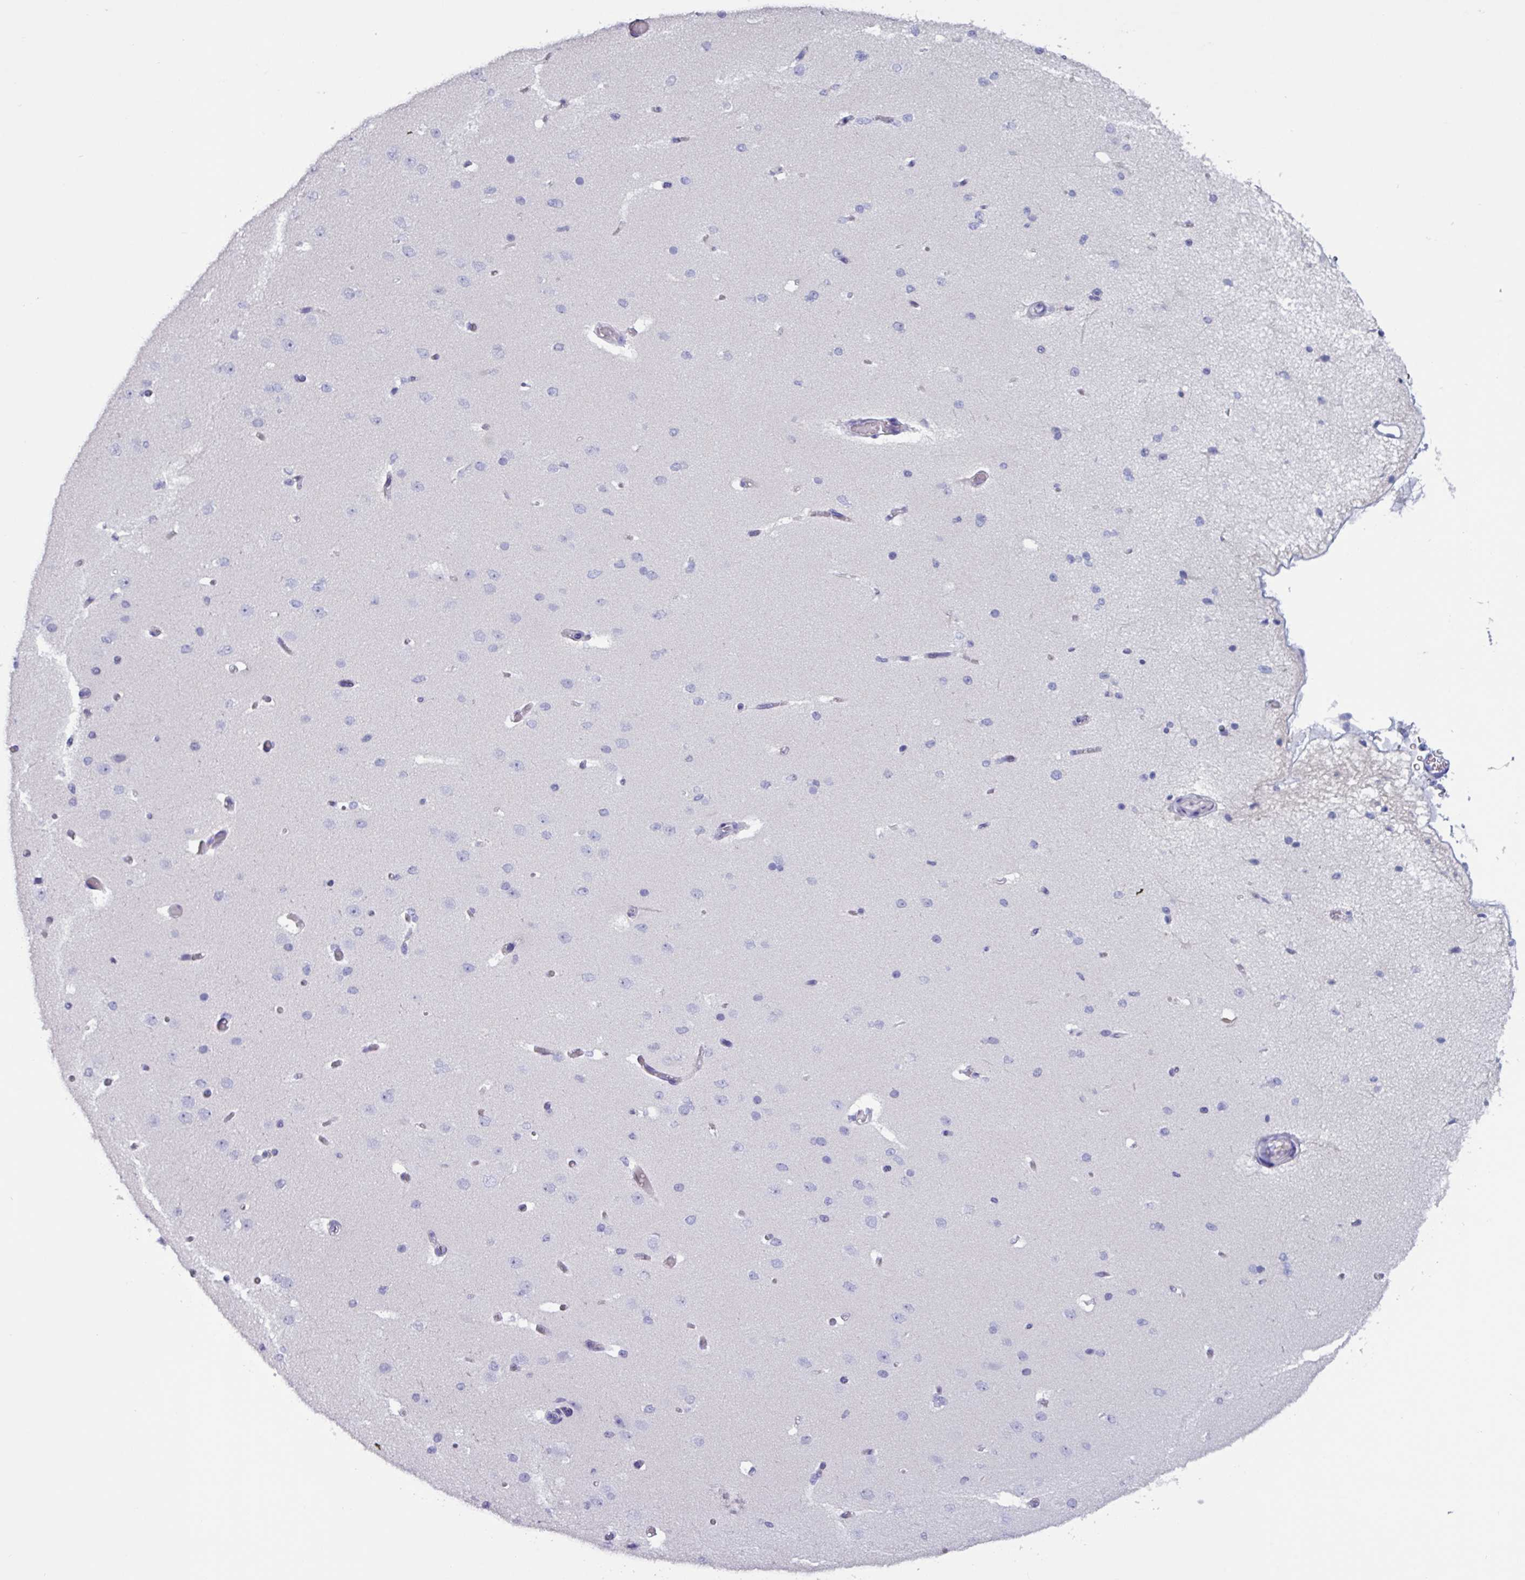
{"staining": {"intensity": "negative", "quantity": "none", "location": "none"}, "tissue": "cerebral cortex", "cell_type": "Endothelial cells", "image_type": "normal", "snomed": [{"axis": "morphology", "description": "Normal tissue, NOS"}, {"axis": "morphology", "description": "Inflammation, NOS"}, {"axis": "topography", "description": "Cerebral cortex"}], "caption": "Endothelial cells show no significant expression in unremarkable cerebral cortex. (Stains: DAB (3,3'-diaminobenzidine) immunohistochemistry with hematoxylin counter stain, Microscopy: brightfield microscopy at high magnification).", "gene": "OR2T10", "patient": {"sex": "male", "age": 6}}